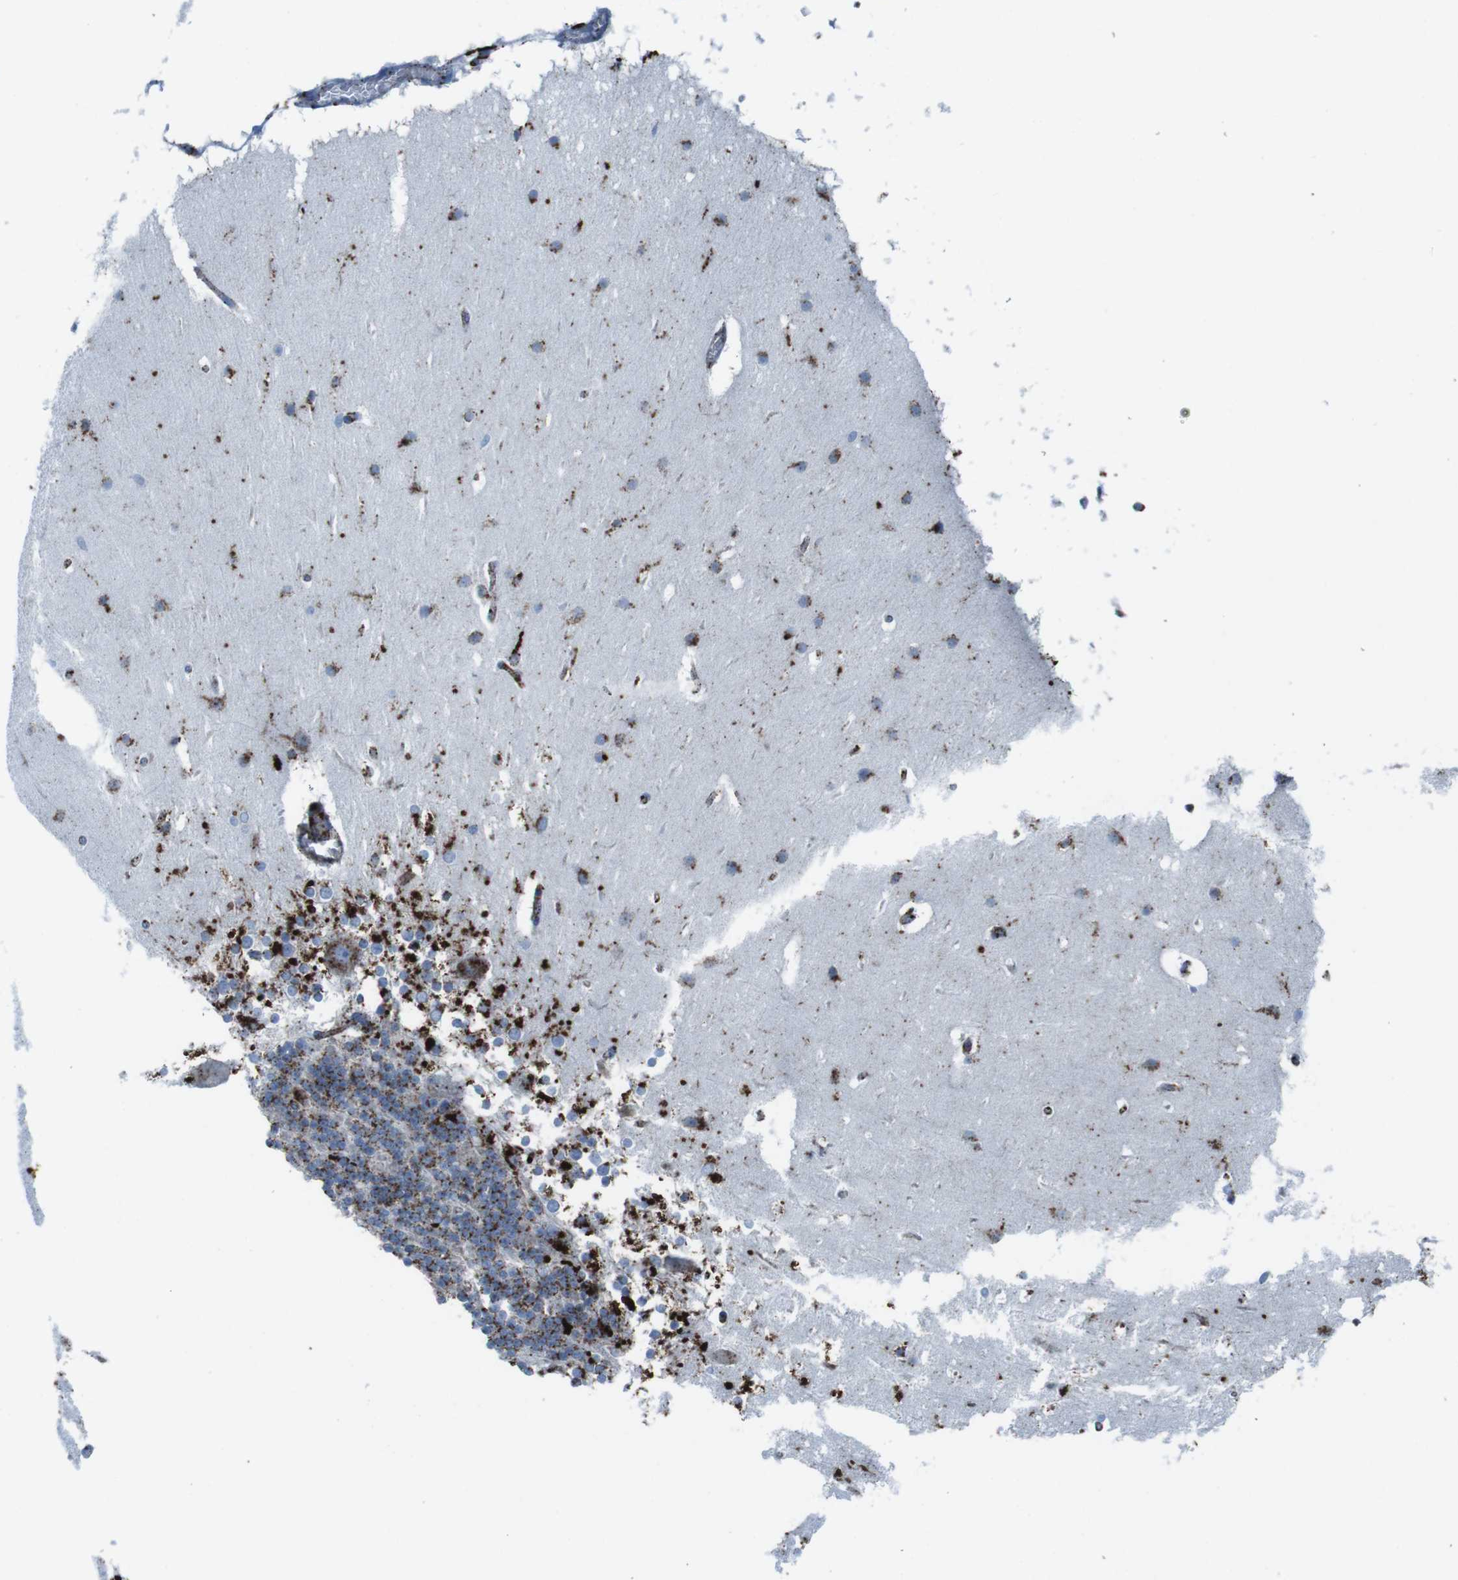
{"staining": {"intensity": "moderate", "quantity": ">75%", "location": "cytoplasmic/membranous"}, "tissue": "cerebellum", "cell_type": "Cells in granular layer", "image_type": "normal", "snomed": [{"axis": "morphology", "description": "Normal tissue, NOS"}, {"axis": "topography", "description": "Cerebellum"}], "caption": "Cerebellum stained with a brown dye exhibits moderate cytoplasmic/membranous positive positivity in approximately >75% of cells in granular layer.", "gene": "SCARB2", "patient": {"sex": "female", "age": 19}}